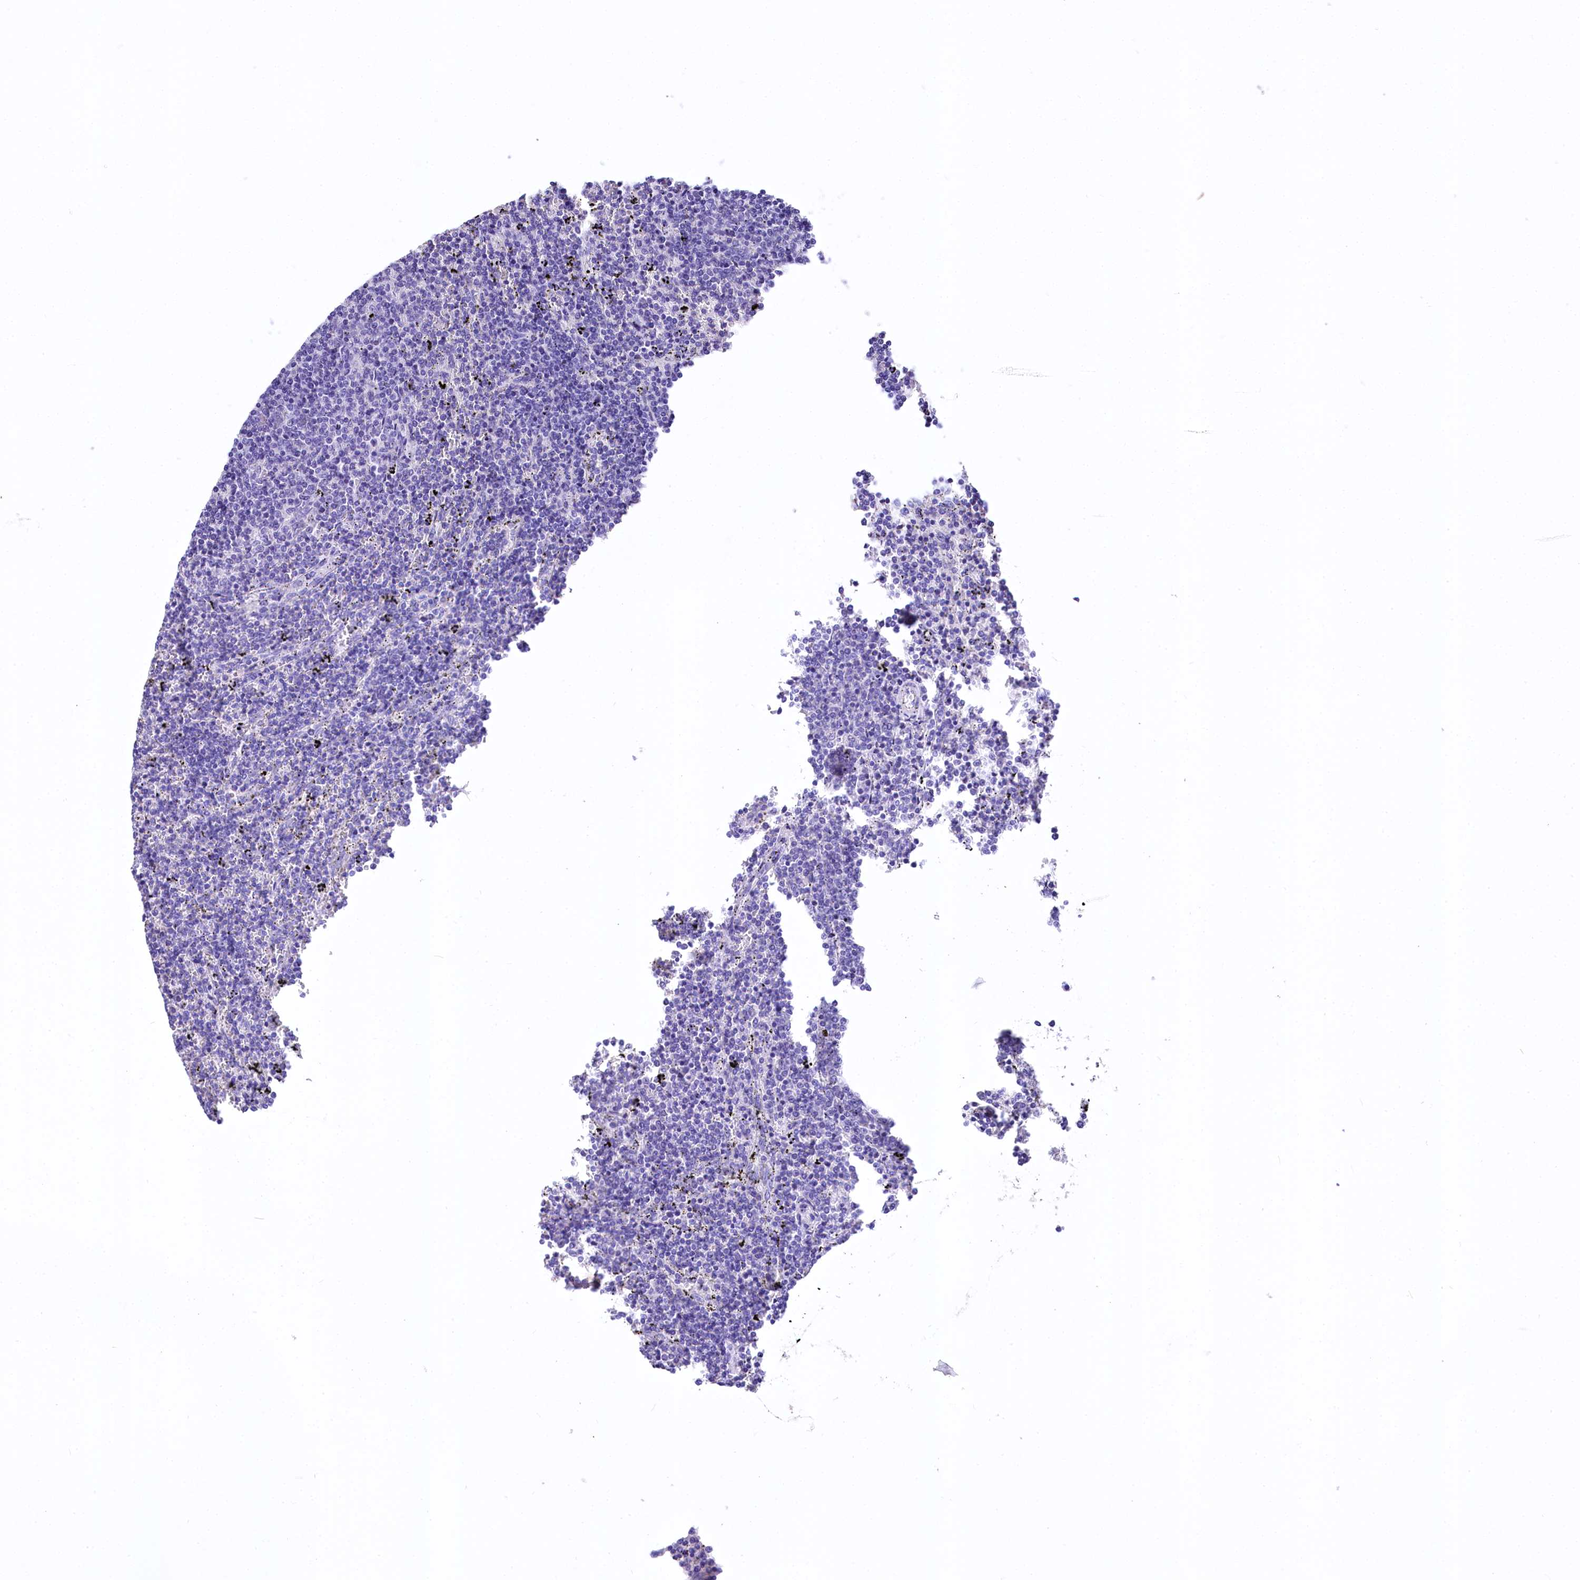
{"staining": {"intensity": "negative", "quantity": "none", "location": "none"}, "tissue": "lymphoma", "cell_type": "Tumor cells", "image_type": "cancer", "snomed": [{"axis": "morphology", "description": "Malignant lymphoma, non-Hodgkin's type, Low grade"}, {"axis": "topography", "description": "Spleen"}], "caption": "Immunohistochemistry (IHC) histopathology image of human low-grade malignant lymphoma, non-Hodgkin's type stained for a protein (brown), which demonstrates no staining in tumor cells.", "gene": "A2ML1", "patient": {"sex": "female", "age": 50}}